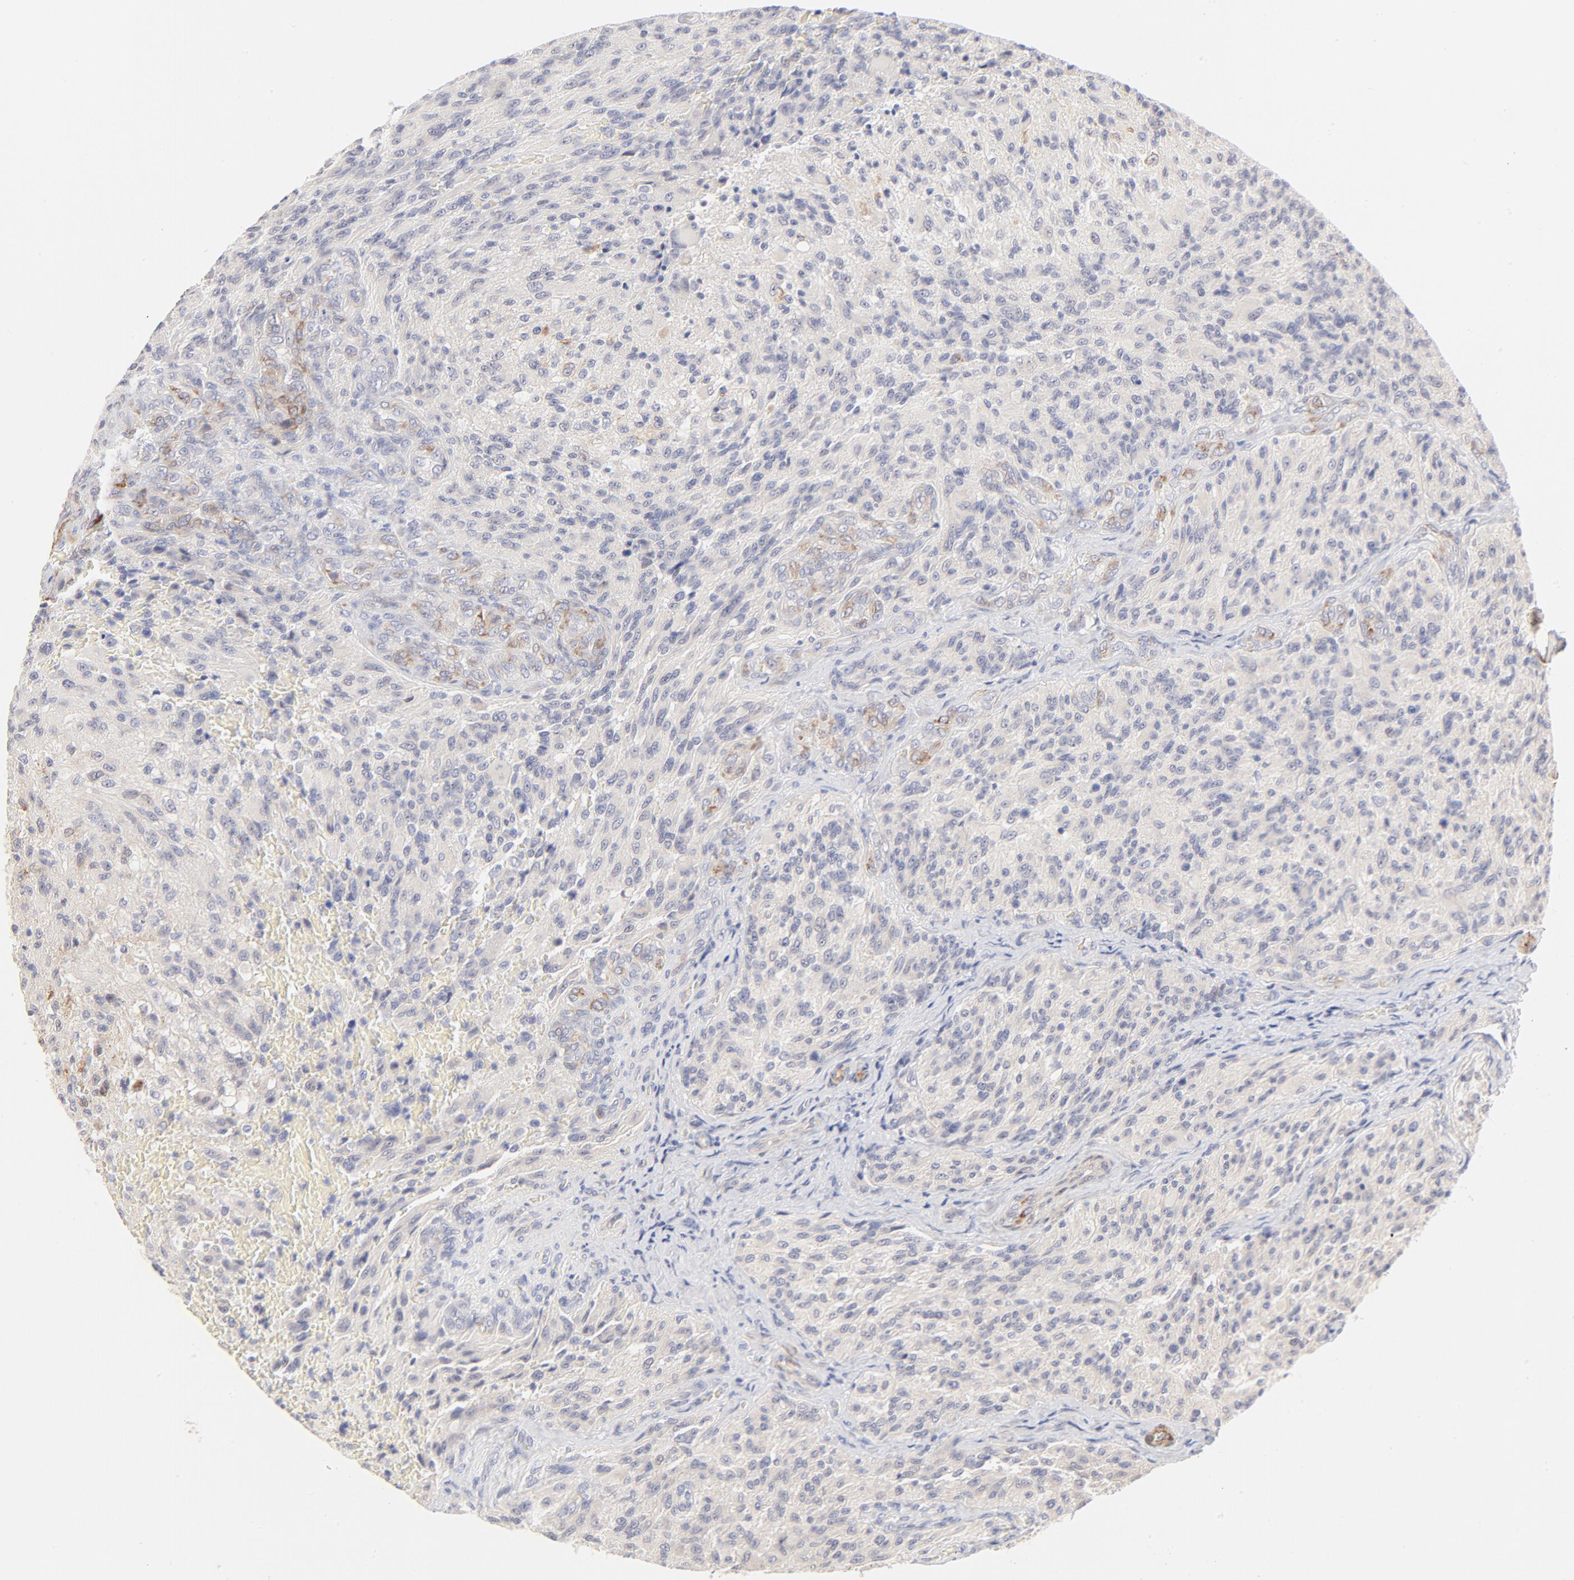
{"staining": {"intensity": "negative", "quantity": "none", "location": "none"}, "tissue": "glioma", "cell_type": "Tumor cells", "image_type": "cancer", "snomed": [{"axis": "morphology", "description": "Normal tissue, NOS"}, {"axis": "morphology", "description": "Glioma, malignant, High grade"}, {"axis": "topography", "description": "Cerebral cortex"}], "caption": "Protein analysis of glioma reveals no significant expression in tumor cells.", "gene": "NKX2-2", "patient": {"sex": "male", "age": 56}}